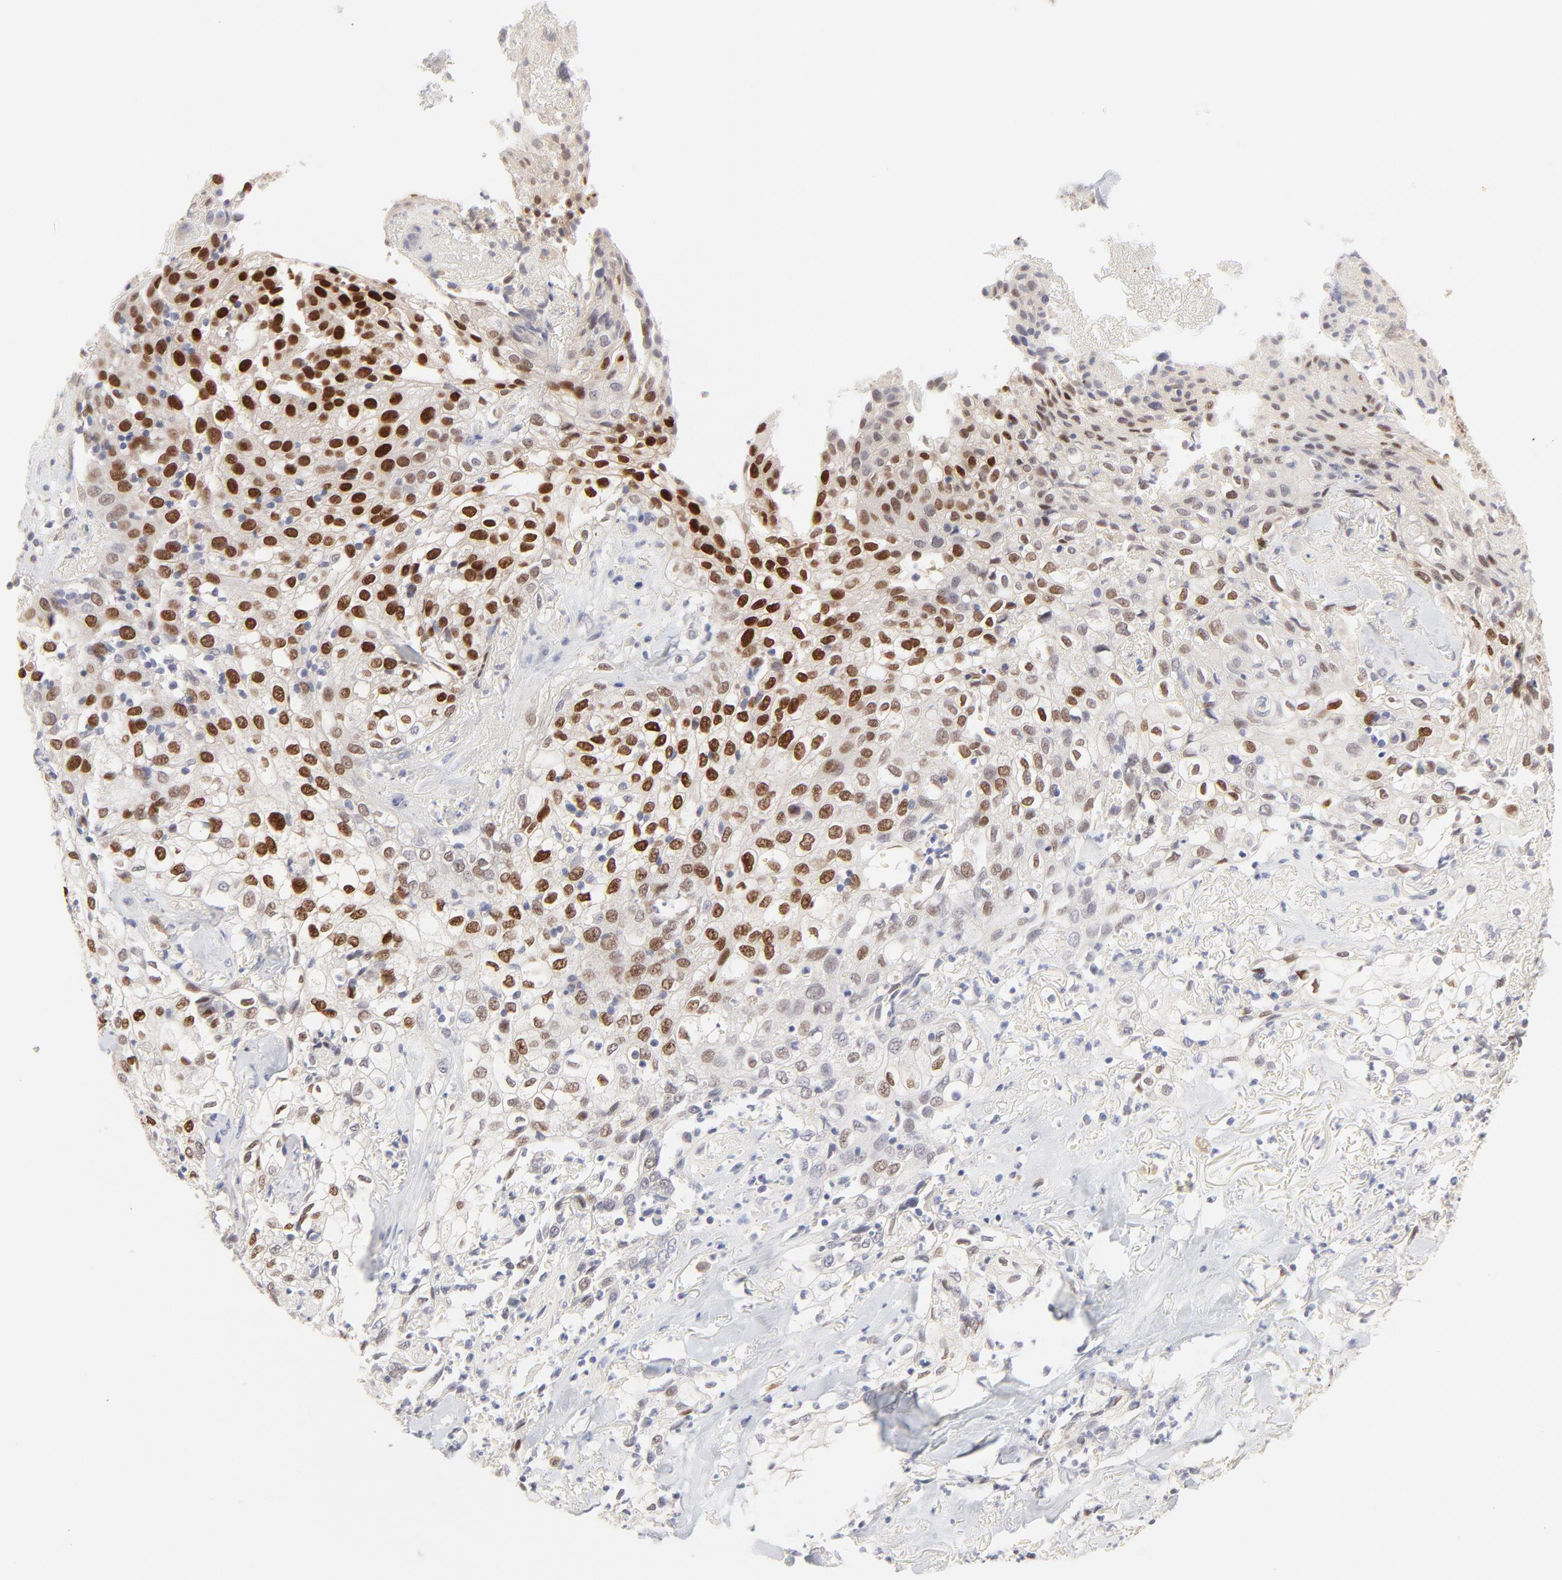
{"staining": {"intensity": "strong", "quantity": "25%-75%", "location": "nuclear"}, "tissue": "skin cancer", "cell_type": "Tumor cells", "image_type": "cancer", "snomed": [{"axis": "morphology", "description": "Squamous cell carcinoma, NOS"}, {"axis": "topography", "description": "Skin"}], "caption": "Skin cancer (squamous cell carcinoma) stained with a brown dye demonstrates strong nuclear positive staining in about 25%-75% of tumor cells.", "gene": "ELF3", "patient": {"sex": "male", "age": 65}}